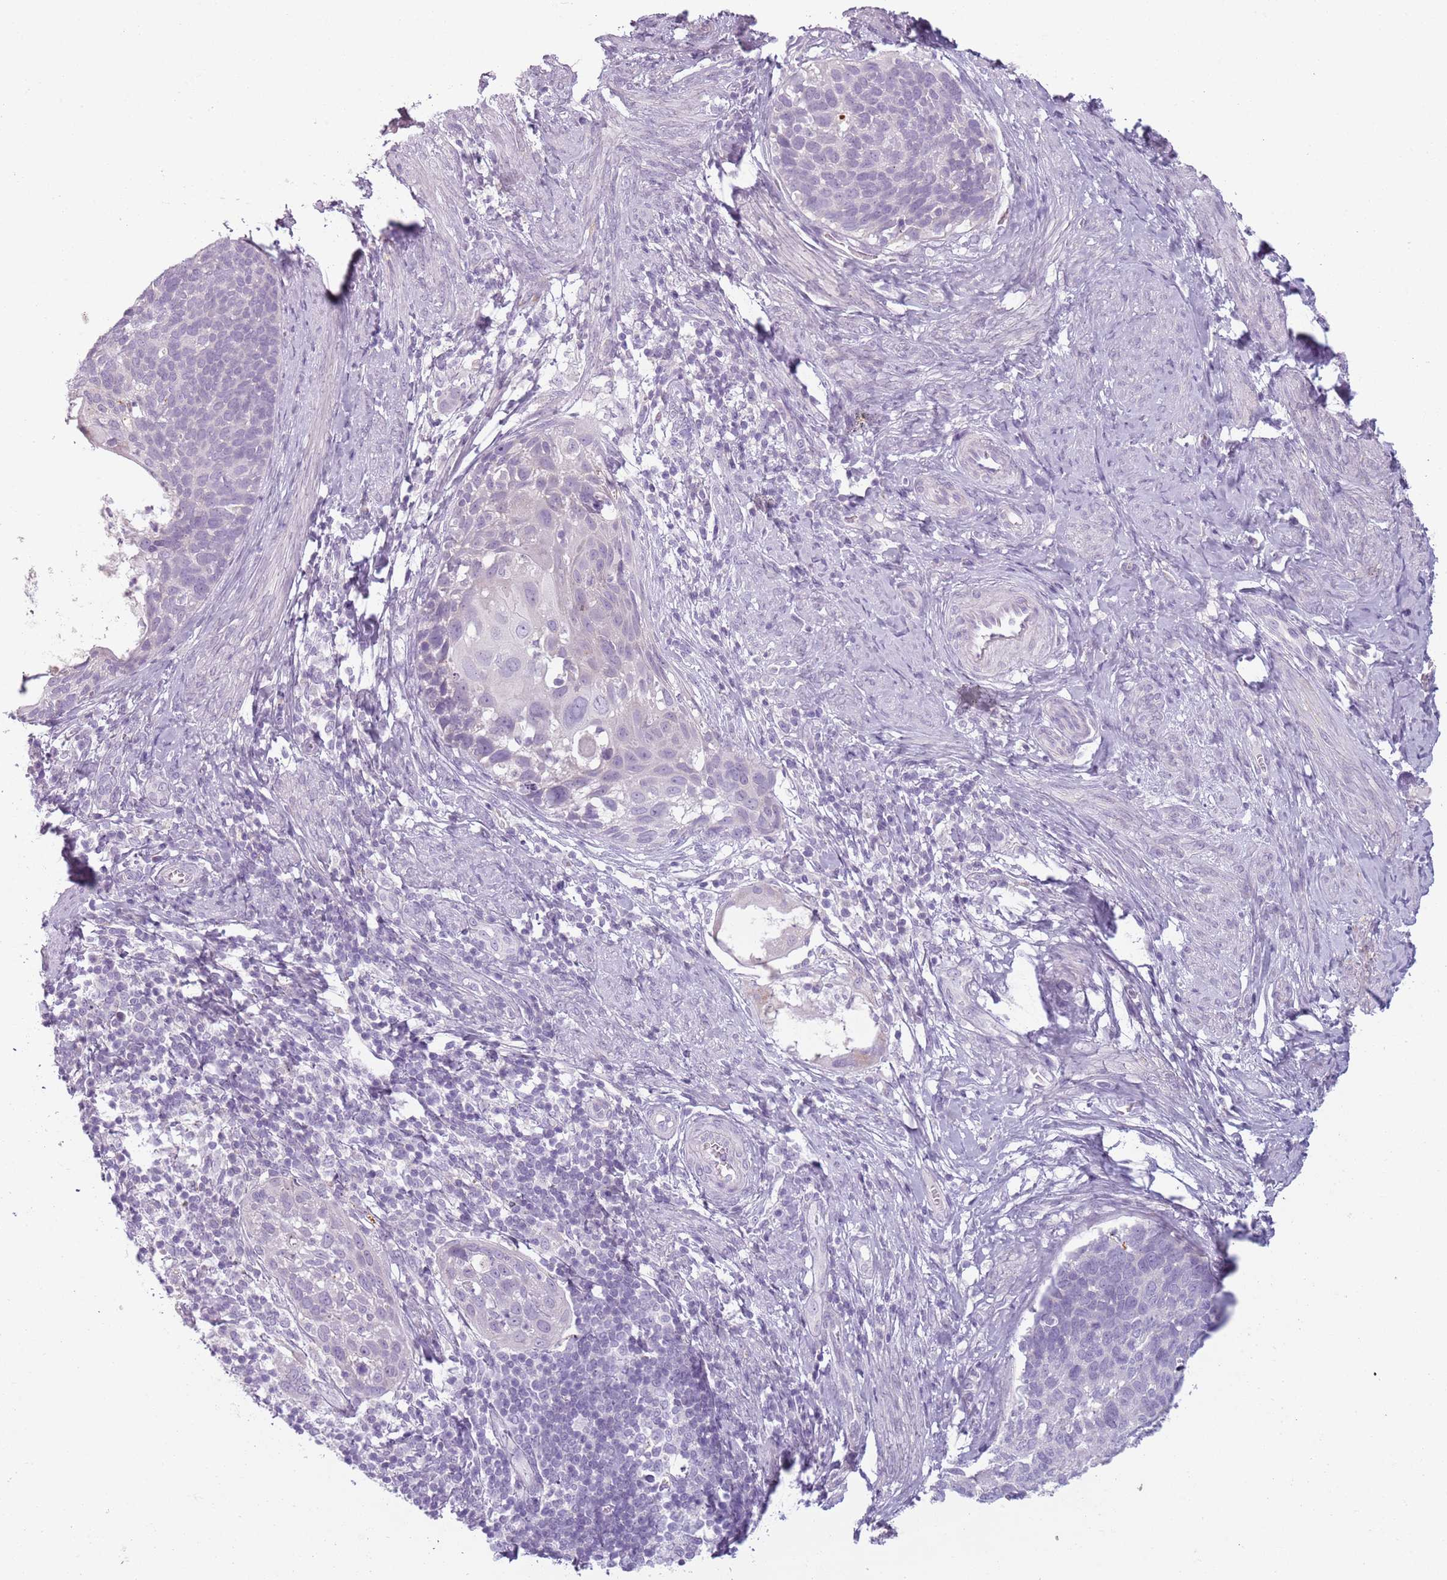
{"staining": {"intensity": "negative", "quantity": "none", "location": "none"}, "tissue": "cervical cancer", "cell_type": "Tumor cells", "image_type": "cancer", "snomed": [{"axis": "morphology", "description": "Squamous cell carcinoma, NOS"}, {"axis": "topography", "description": "Cervix"}], "caption": "A photomicrograph of human squamous cell carcinoma (cervical) is negative for staining in tumor cells.", "gene": "MEGF8", "patient": {"sex": "female", "age": 80}}